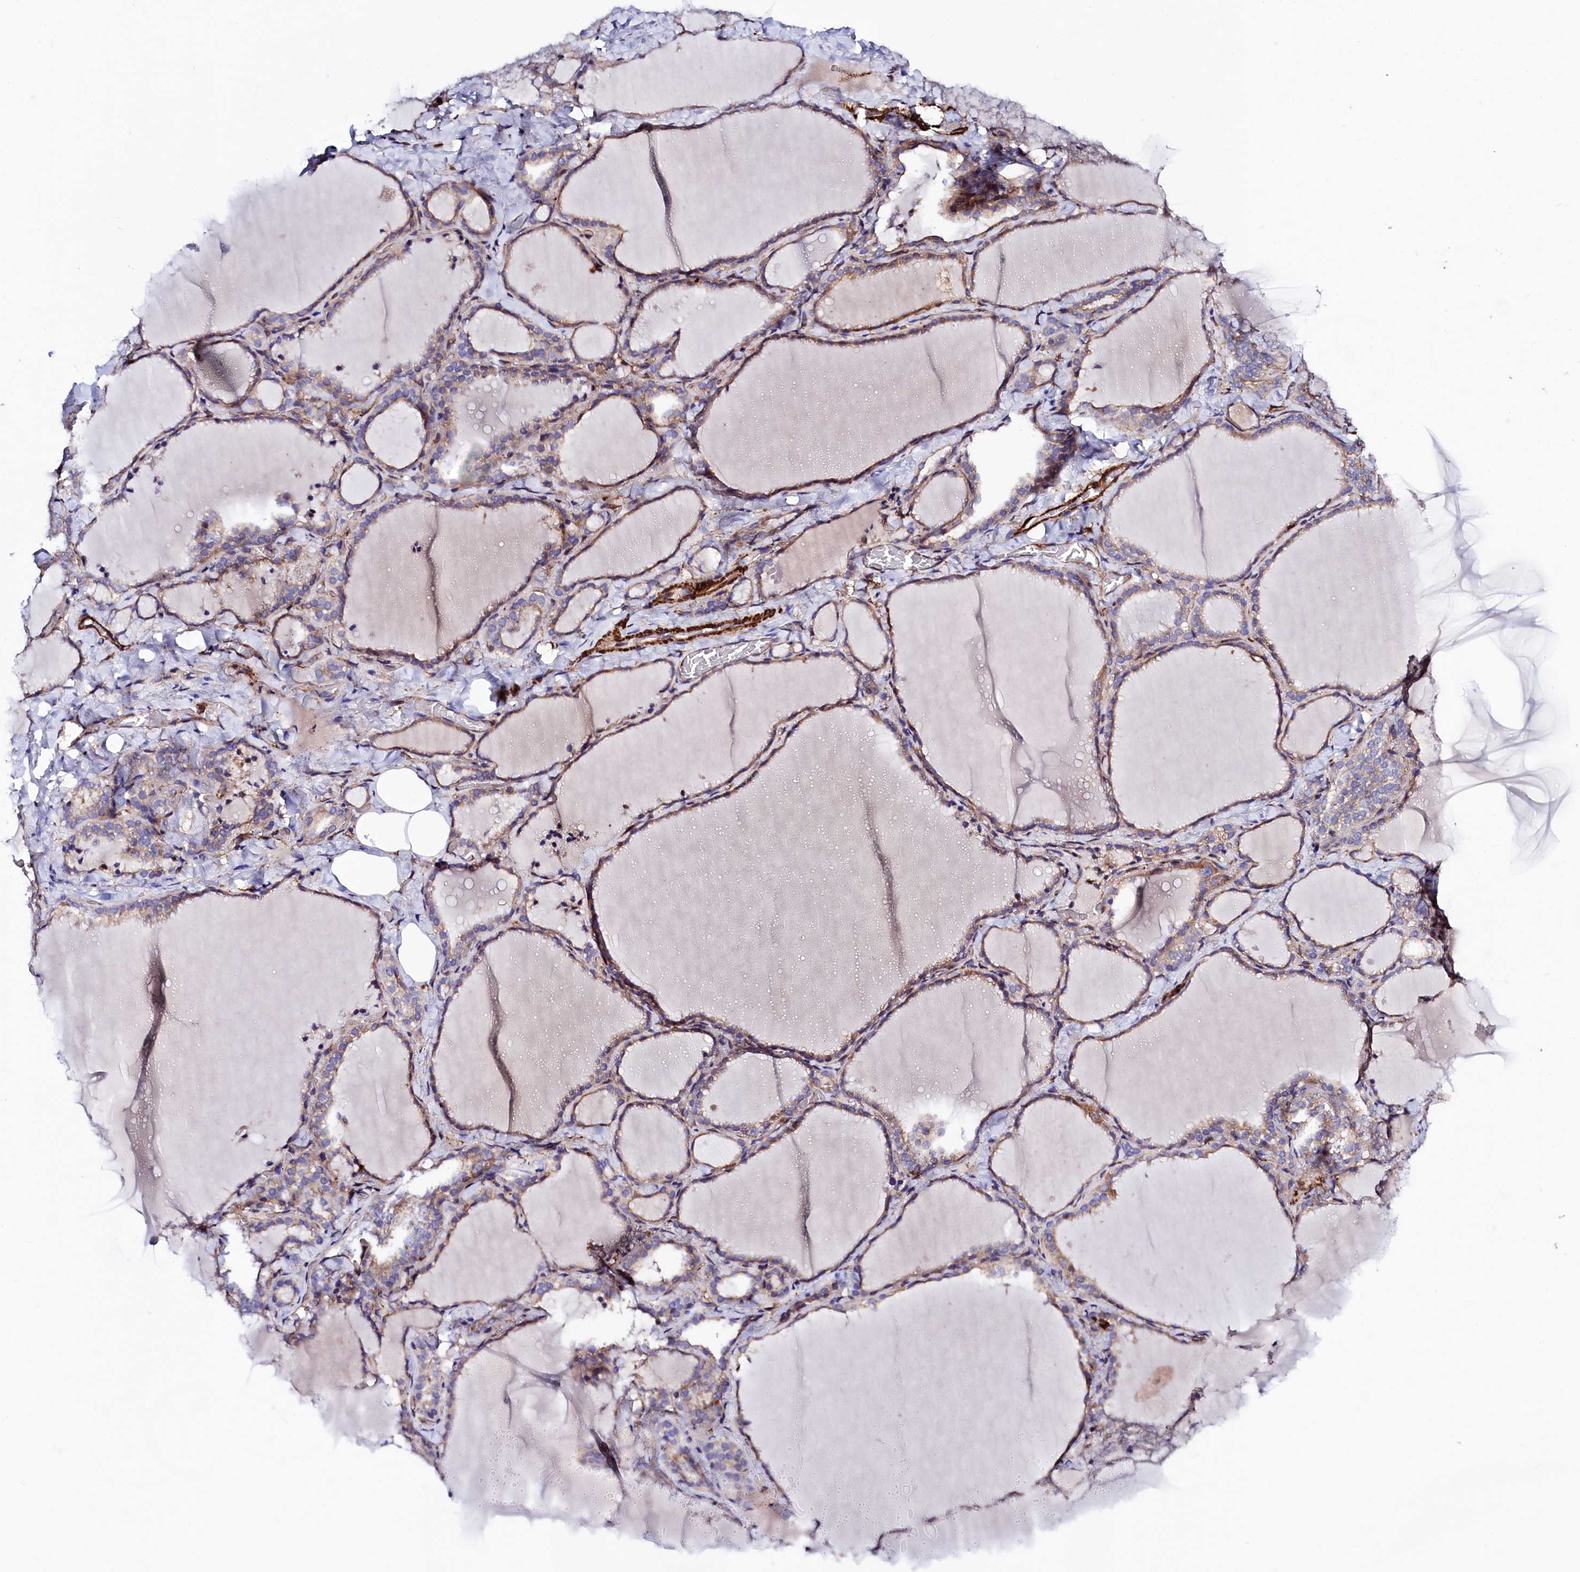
{"staining": {"intensity": "moderate", "quantity": ">75%", "location": "cytoplasmic/membranous"}, "tissue": "thyroid gland", "cell_type": "Glandular cells", "image_type": "normal", "snomed": [{"axis": "morphology", "description": "Normal tissue, NOS"}, {"axis": "topography", "description": "Thyroid gland"}], "caption": "Immunohistochemical staining of unremarkable human thyroid gland reveals moderate cytoplasmic/membranous protein expression in about >75% of glandular cells.", "gene": "STAMBPL1", "patient": {"sex": "female", "age": 22}}